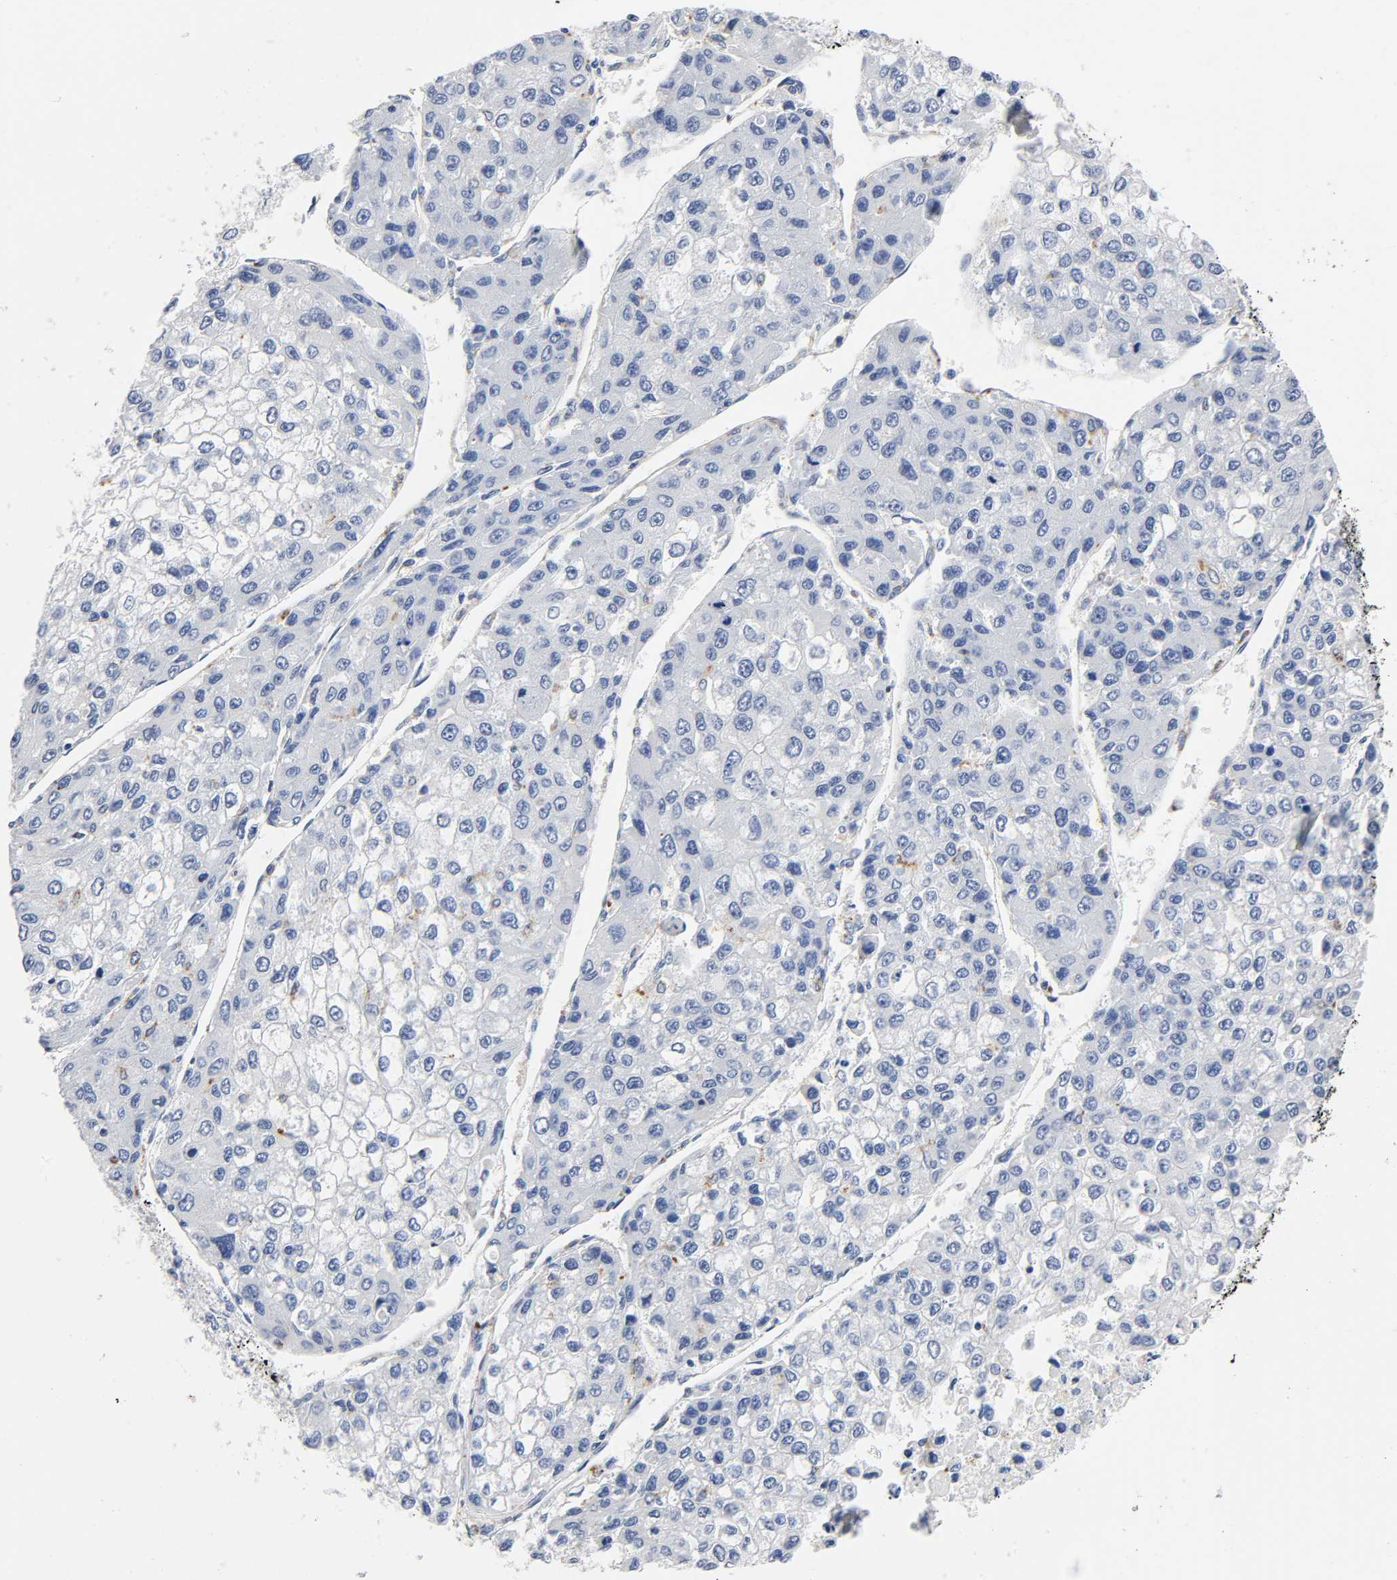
{"staining": {"intensity": "negative", "quantity": "none", "location": "none"}, "tissue": "liver cancer", "cell_type": "Tumor cells", "image_type": "cancer", "snomed": [{"axis": "morphology", "description": "Carcinoma, Hepatocellular, NOS"}, {"axis": "topography", "description": "Liver"}], "caption": "The IHC histopathology image has no significant expression in tumor cells of liver cancer tissue.", "gene": "PLP1", "patient": {"sex": "female", "age": 66}}